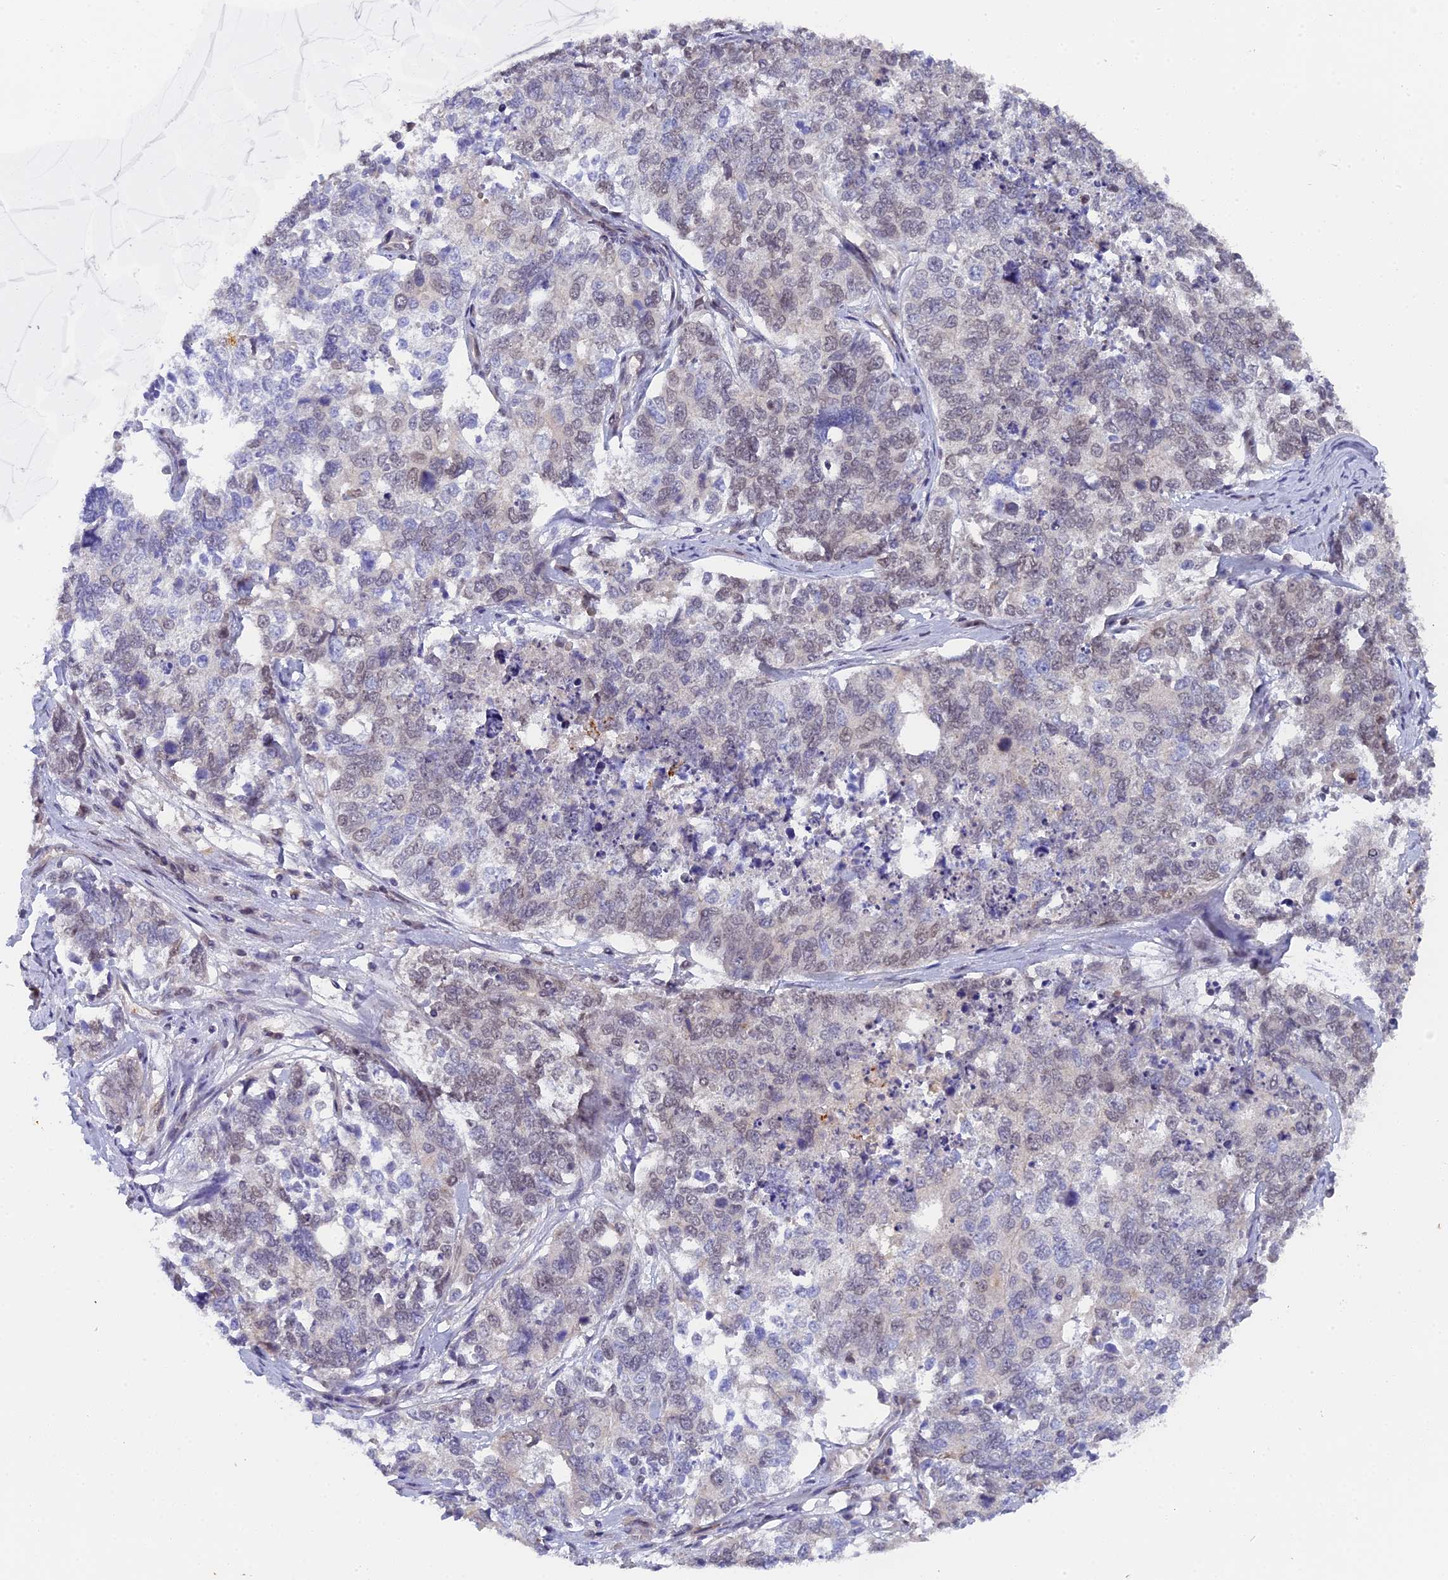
{"staining": {"intensity": "weak", "quantity": "<25%", "location": "nuclear"}, "tissue": "cervical cancer", "cell_type": "Tumor cells", "image_type": "cancer", "snomed": [{"axis": "morphology", "description": "Squamous cell carcinoma, NOS"}, {"axis": "topography", "description": "Cervix"}], "caption": "This is an IHC micrograph of cervical cancer (squamous cell carcinoma). There is no positivity in tumor cells.", "gene": "PYGO1", "patient": {"sex": "female", "age": 63}}